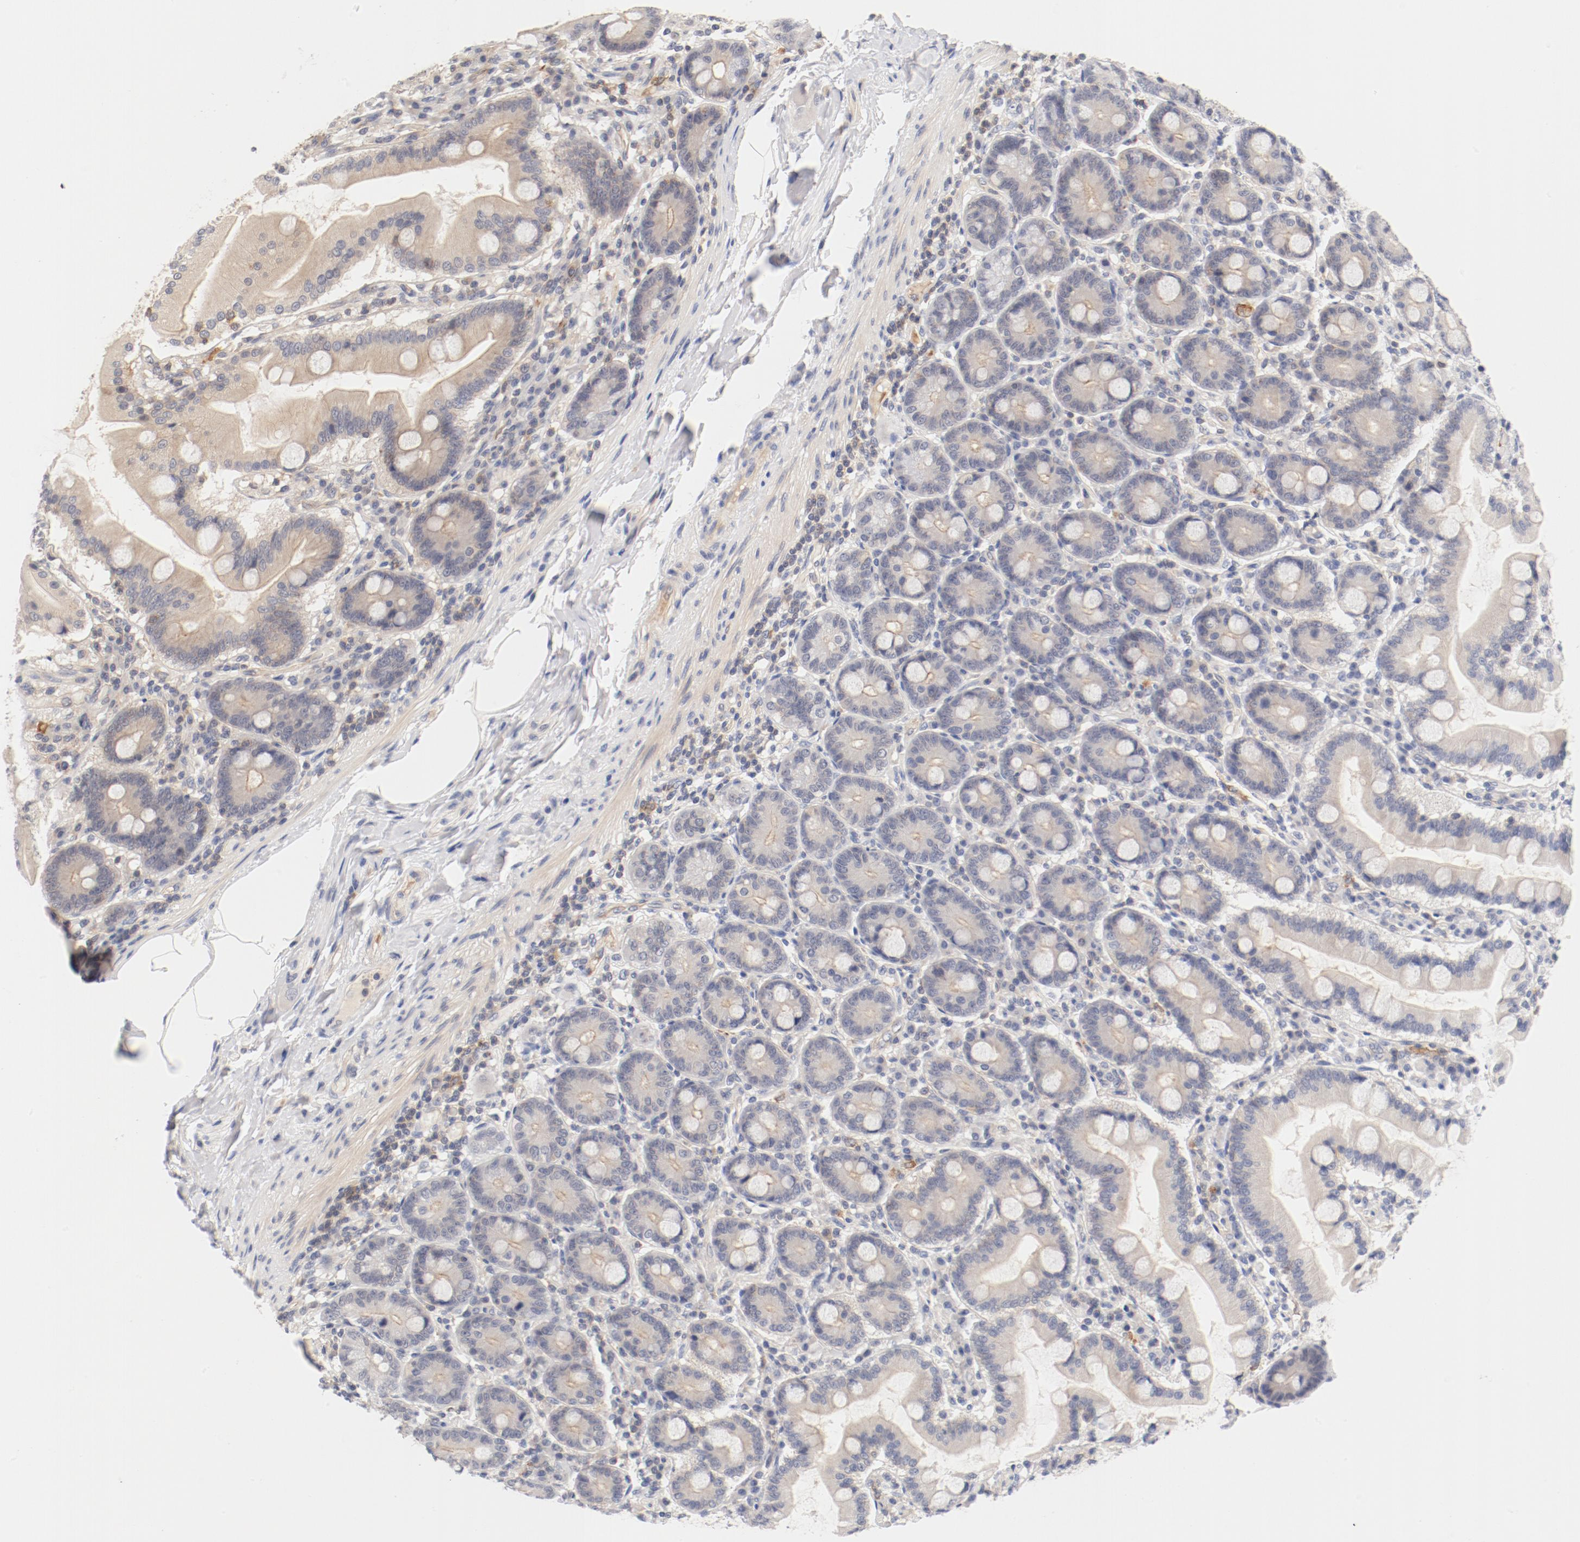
{"staining": {"intensity": "moderate", "quantity": "25%-75%", "location": "cytoplasmic/membranous"}, "tissue": "duodenum", "cell_type": "Glandular cells", "image_type": "normal", "snomed": [{"axis": "morphology", "description": "Normal tissue, NOS"}, {"axis": "topography", "description": "Duodenum"}], "caption": "An immunohistochemistry histopathology image of normal tissue is shown. Protein staining in brown shows moderate cytoplasmic/membranous positivity in duodenum within glandular cells.", "gene": "ZNF267", "patient": {"sex": "female", "age": 64}}